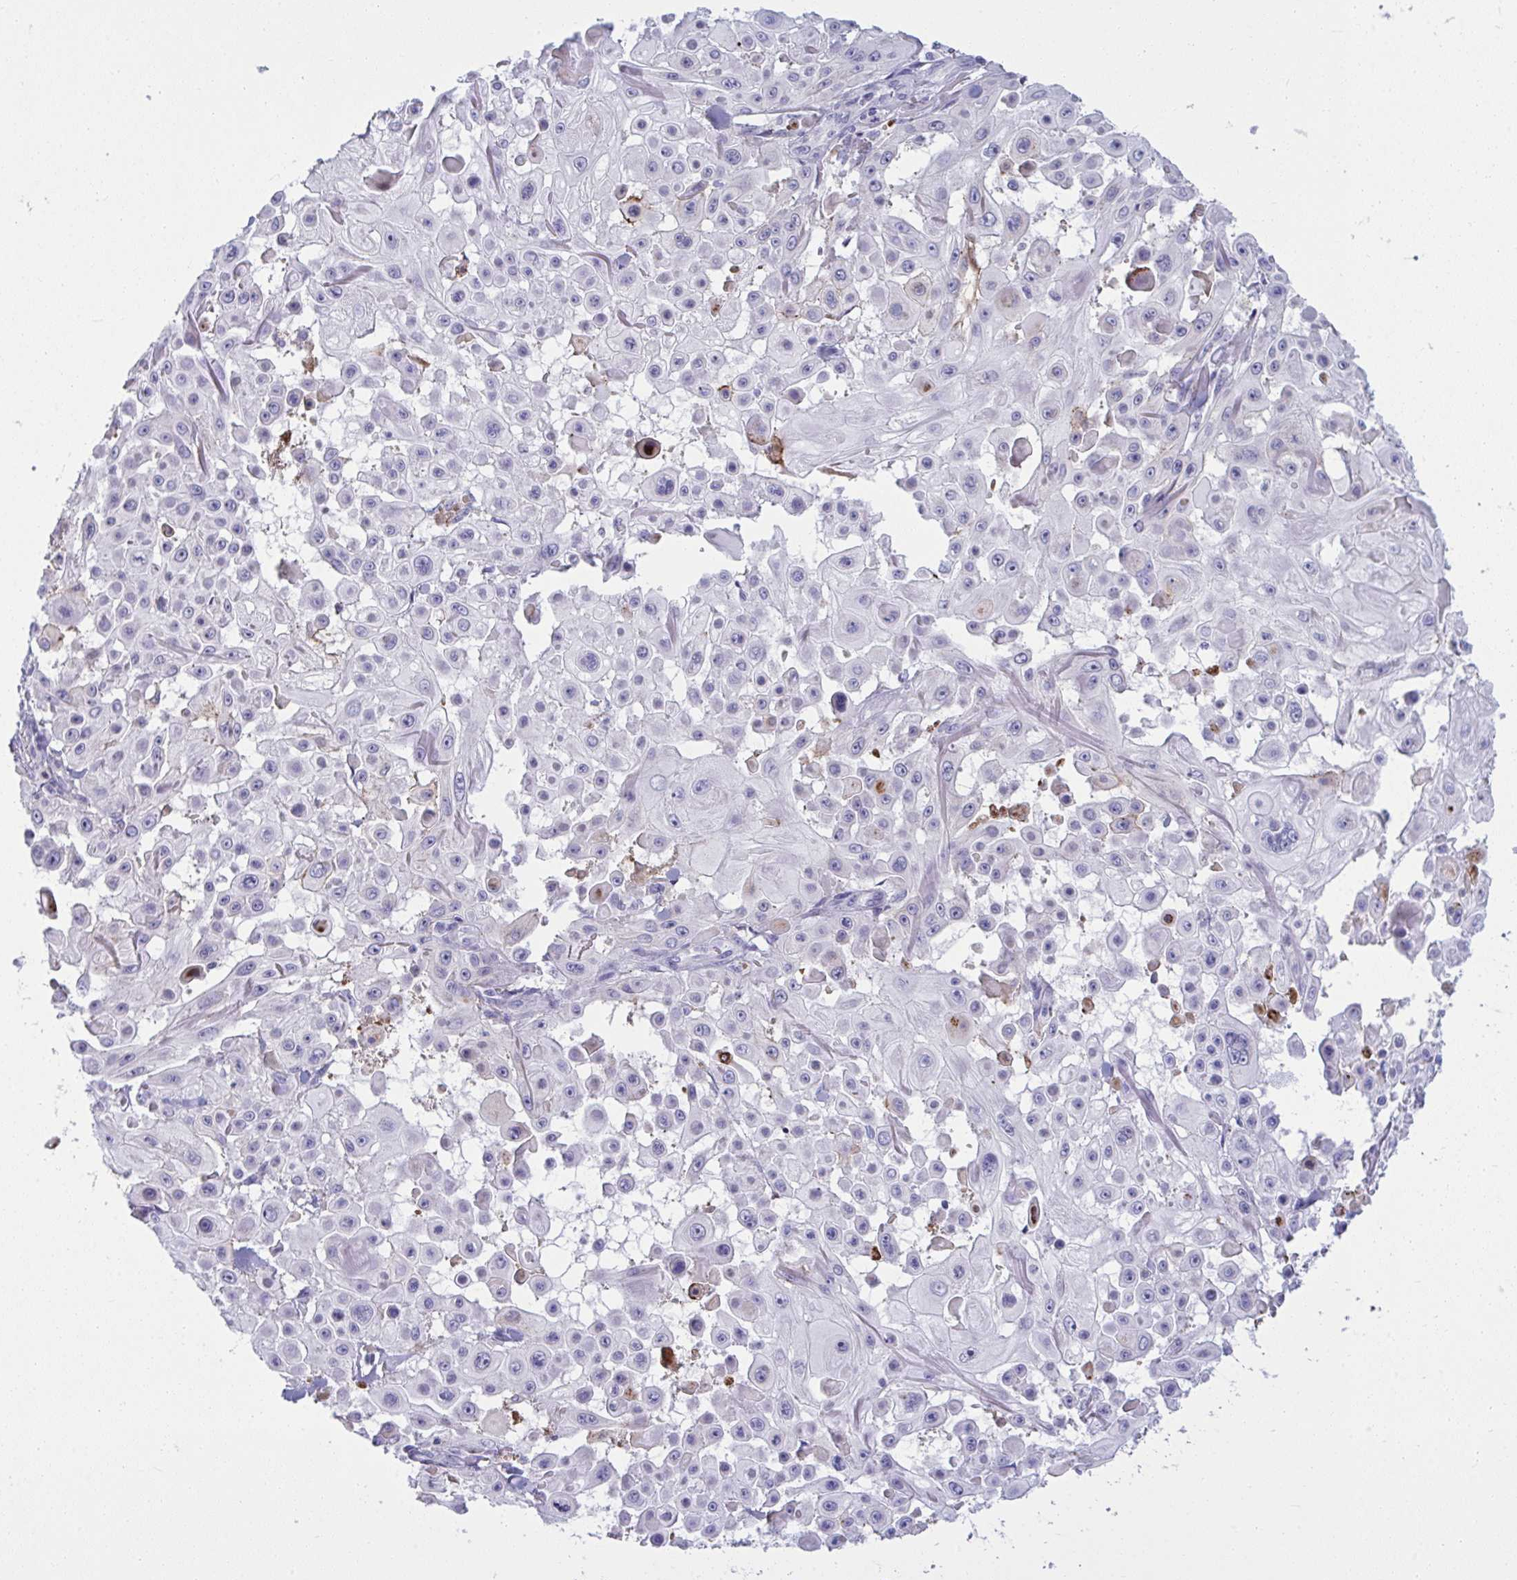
{"staining": {"intensity": "negative", "quantity": "none", "location": "none"}, "tissue": "skin cancer", "cell_type": "Tumor cells", "image_type": "cancer", "snomed": [{"axis": "morphology", "description": "Squamous cell carcinoma, NOS"}, {"axis": "topography", "description": "Skin"}], "caption": "DAB (3,3'-diaminobenzidine) immunohistochemical staining of skin cancer (squamous cell carcinoma) displays no significant staining in tumor cells. The staining is performed using DAB (3,3'-diaminobenzidine) brown chromogen with nuclei counter-stained in using hematoxylin.", "gene": "RGPD5", "patient": {"sex": "male", "age": 91}}